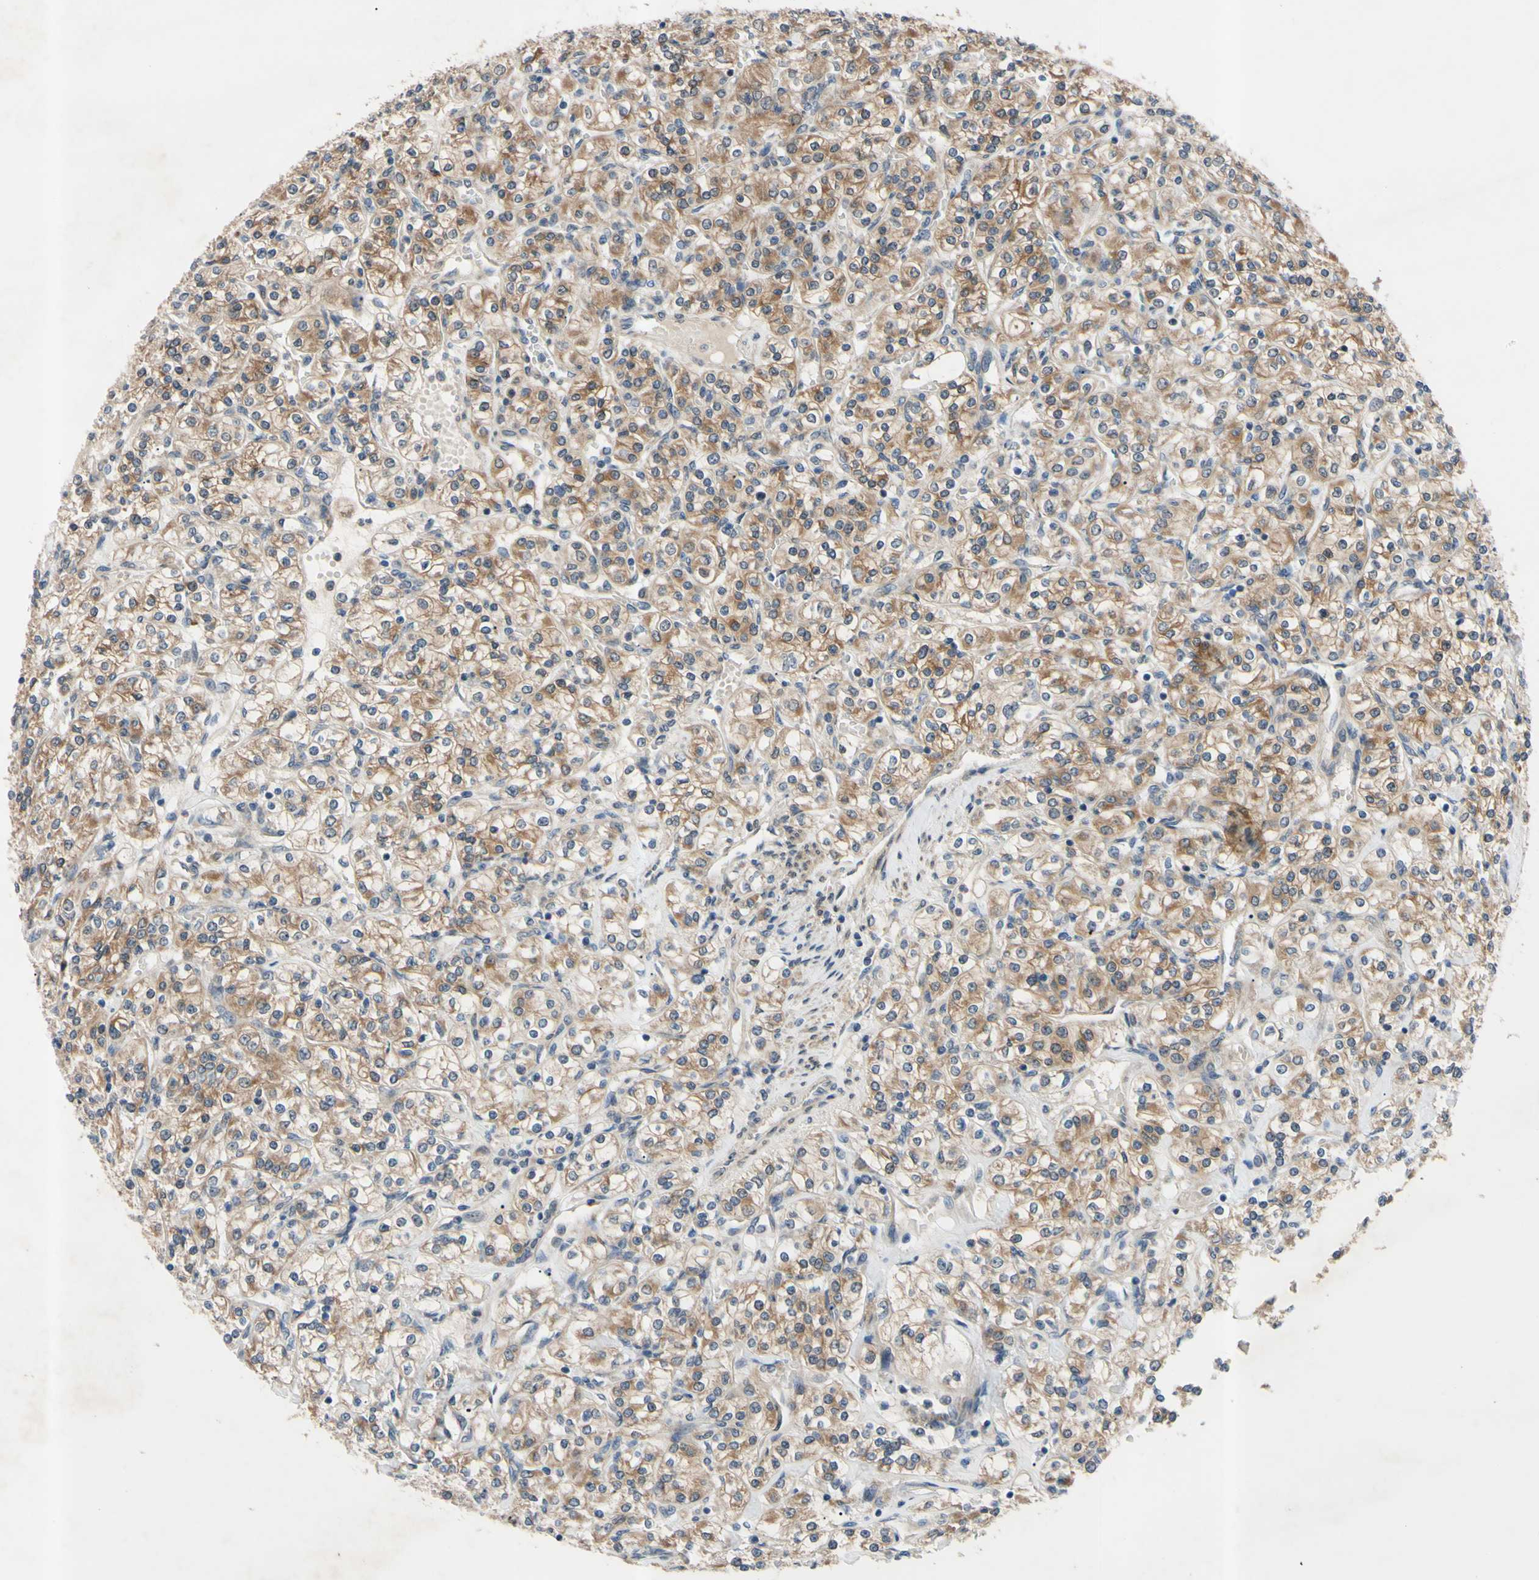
{"staining": {"intensity": "moderate", "quantity": ">75%", "location": "cytoplasmic/membranous"}, "tissue": "renal cancer", "cell_type": "Tumor cells", "image_type": "cancer", "snomed": [{"axis": "morphology", "description": "Adenocarcinoma, NOS"}, {"axis": "topography", "description": "Kidney"}], "caption": "Renal cancer (adenocarcinoma) stained for a protein displays moderate cytoplasmic/membranous positivity in tumor cells.", "gene": "SVIL", "patient": {"sex": "male", "age": 77}}